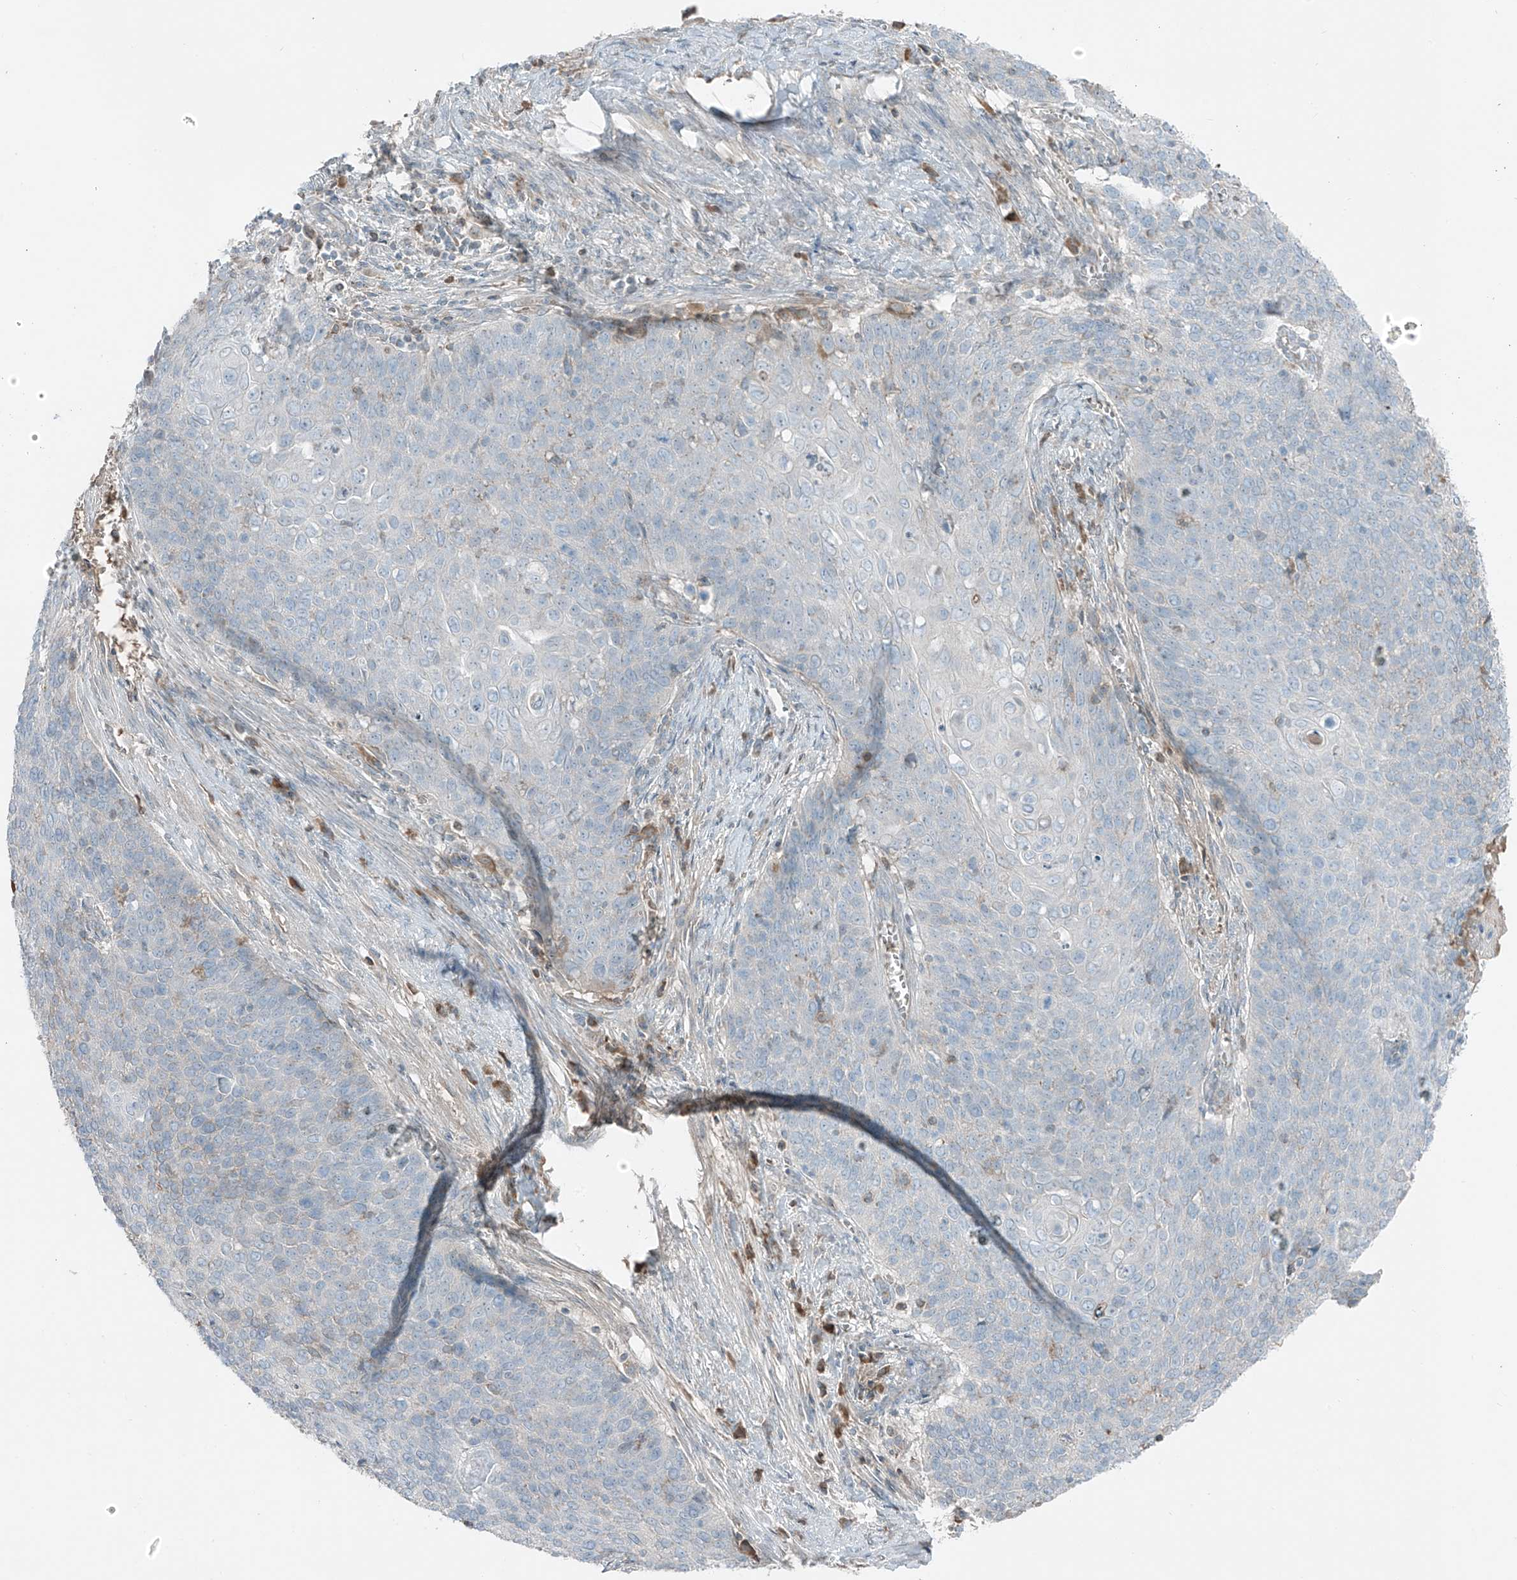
{"staining": {"intensity": "negative", "quantity": "none", "location": "none"}, "tissue": "cervical cancer", "cell_type": "Tumor cells", "image_type": "cancer", "snomed": [{"axis": "morphology", "description": "Squamous cell carcinoma, NOS"}, {"axis": "topography", "description": "Cervix"}], "caption": "Immunohistochemistry of cervical cancer (squamous cell carcinoma) exhibits no staining in tumor cells.", "gene": "FAM131C", "patient": {"sex": "female", "age": 39}}